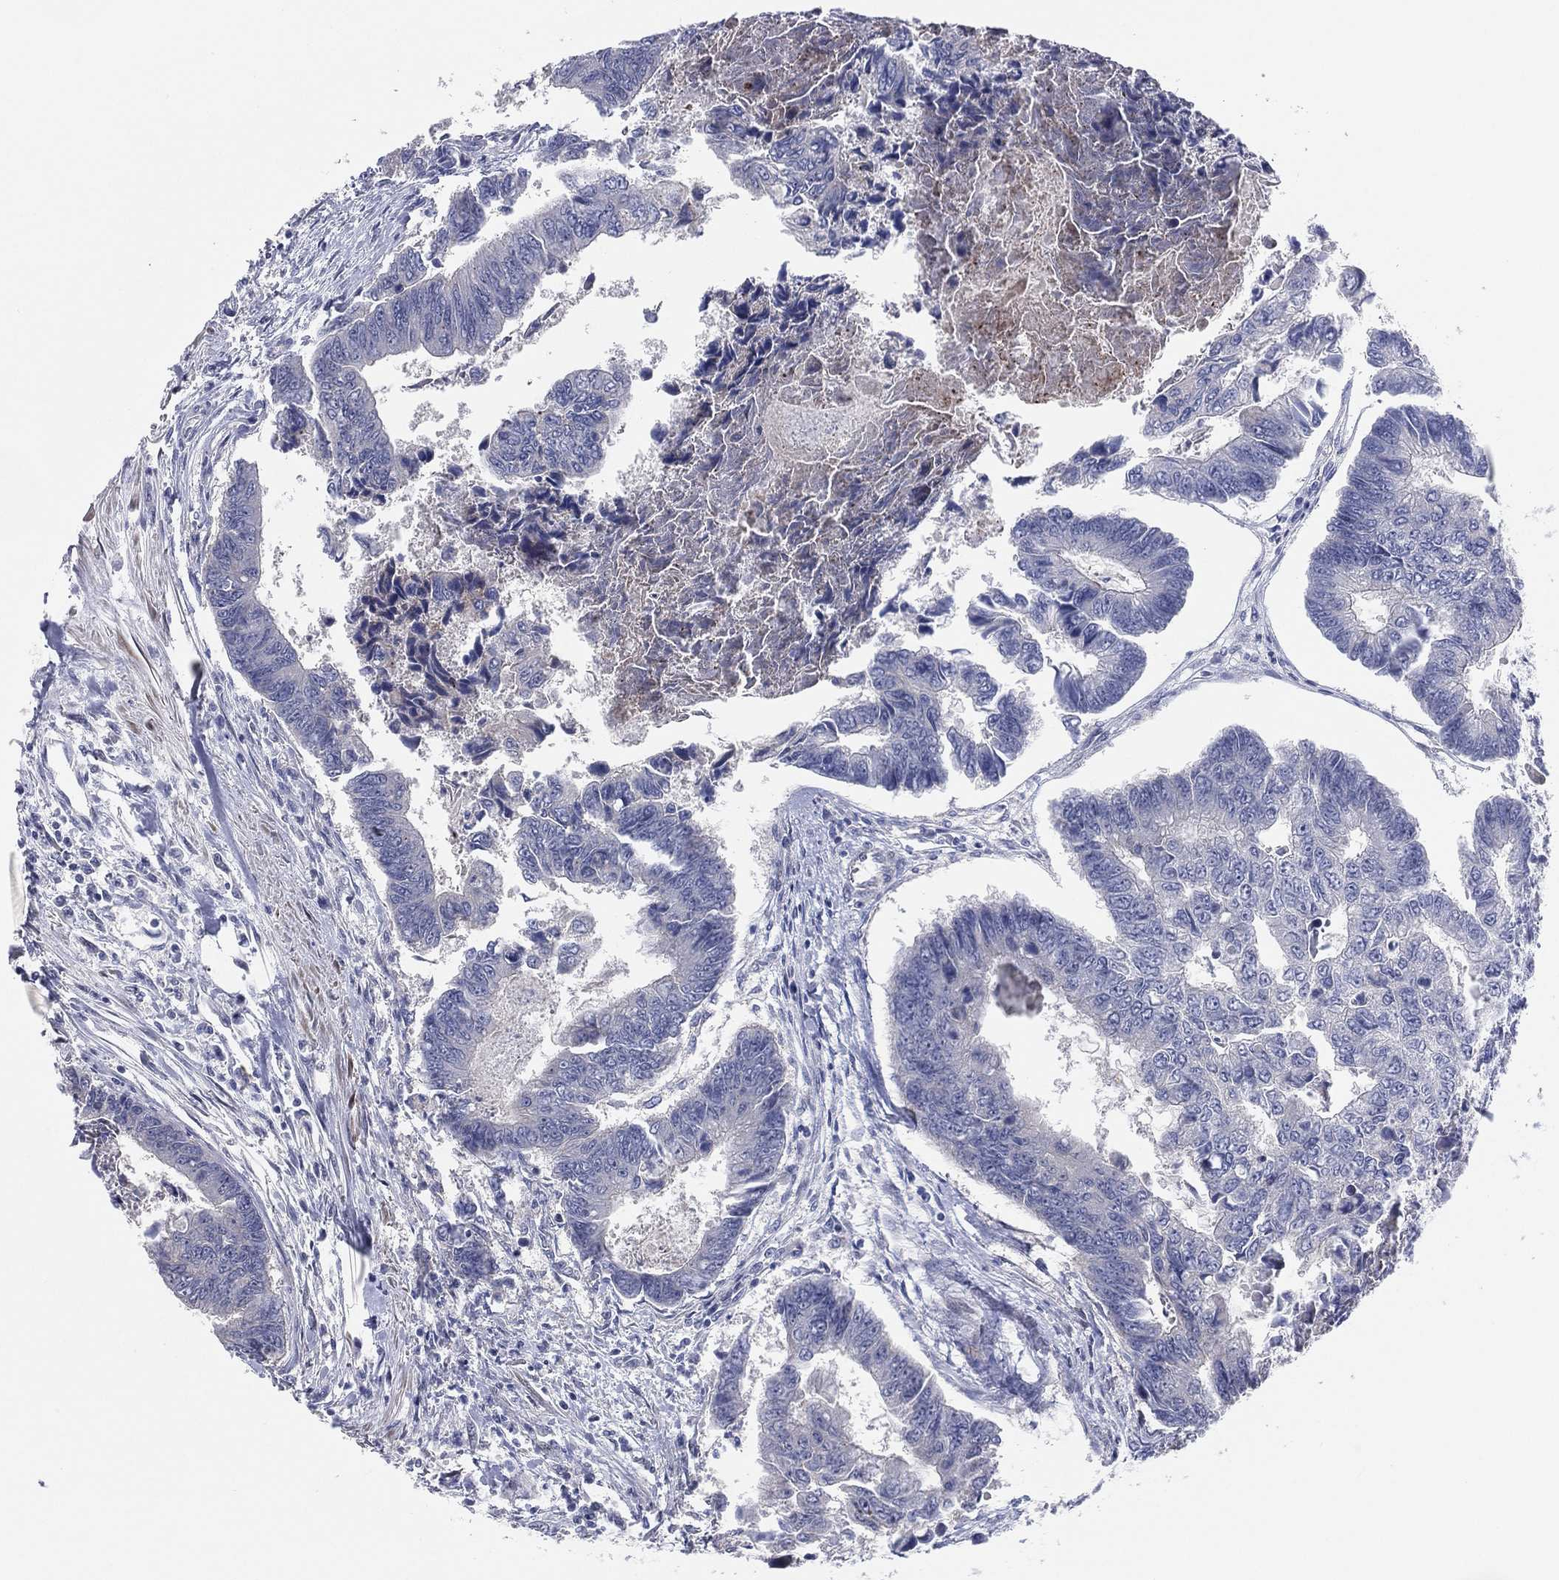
{"staining": {"intensity": "negative", "quantity": "none", "location": "none"}, "tissue": "colorectal cancer", "cell_type": "Tumor cells", "image_type": "cancer", "snomed": [{"axis": "morphology", "description": "Adenocarcinoma, NOS"}, {"axis": "topography", "description": "Colon"}], "caption": "Micrograph shows no protein staining in tumor cells of colorectal adenocarcinoma tissue.", "gene": "UTP14A", "patient": {"sex": "female", "age": 65}}